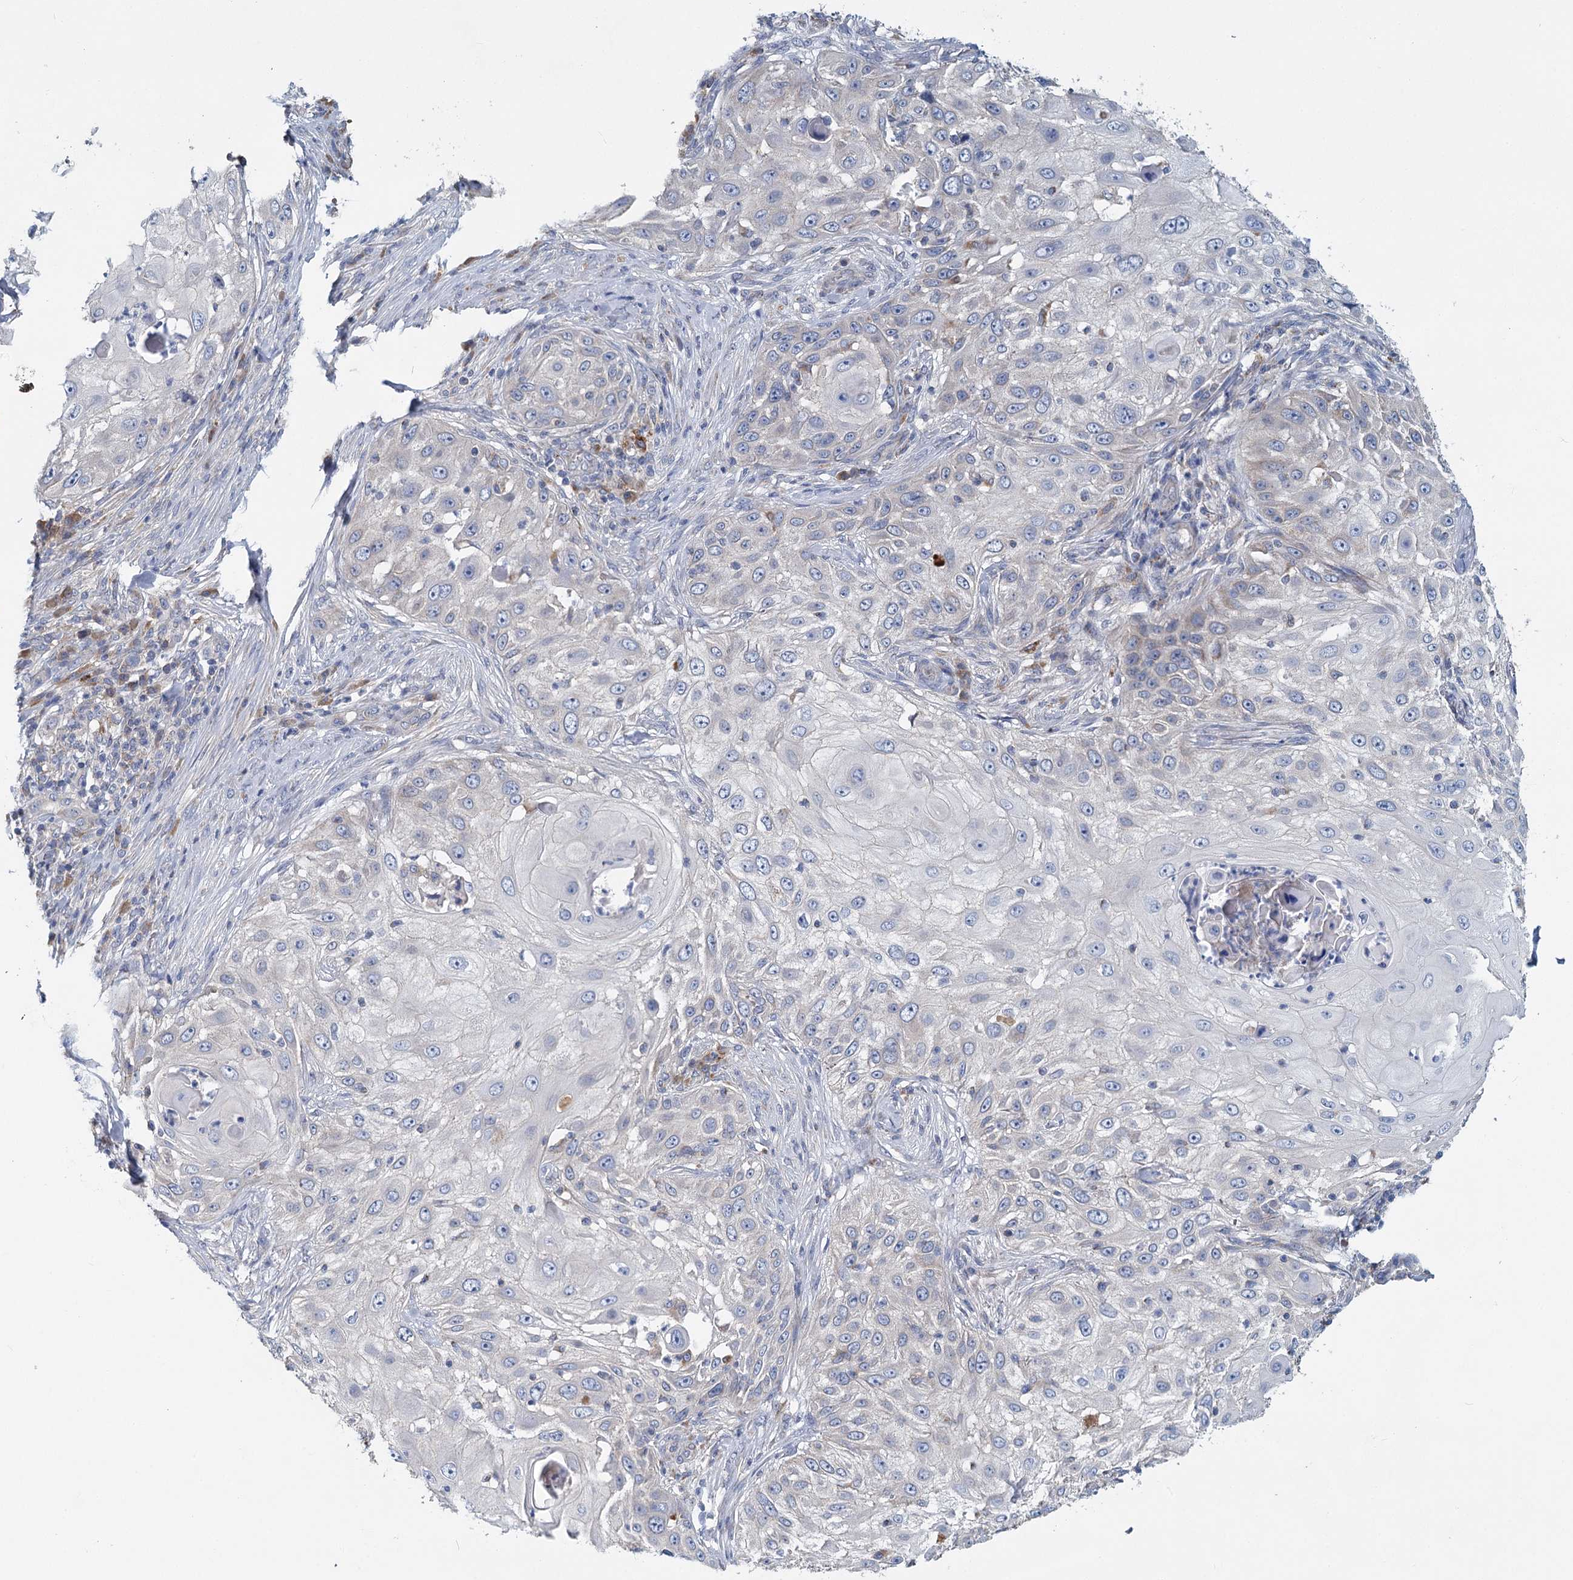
{"staining": {"intensity": "negative", "quantity": "none", "location": "none"}, "tissue": "skin cancer", "cell_type": "Tumor cells", "image_type": "cancer", "snomed": [{"axis": "morphology", "description": "Squamous cell carcinoma, NOS"}, {"axis": "topography", "description": "Skin"}], "caption": "Immunohistochemical staining of human squamous cell carcinoma (skin) displays no significant positivity in tumor cells.", "gene": "ANKRD16", "patient": {"sex": "female", "age": 44}}